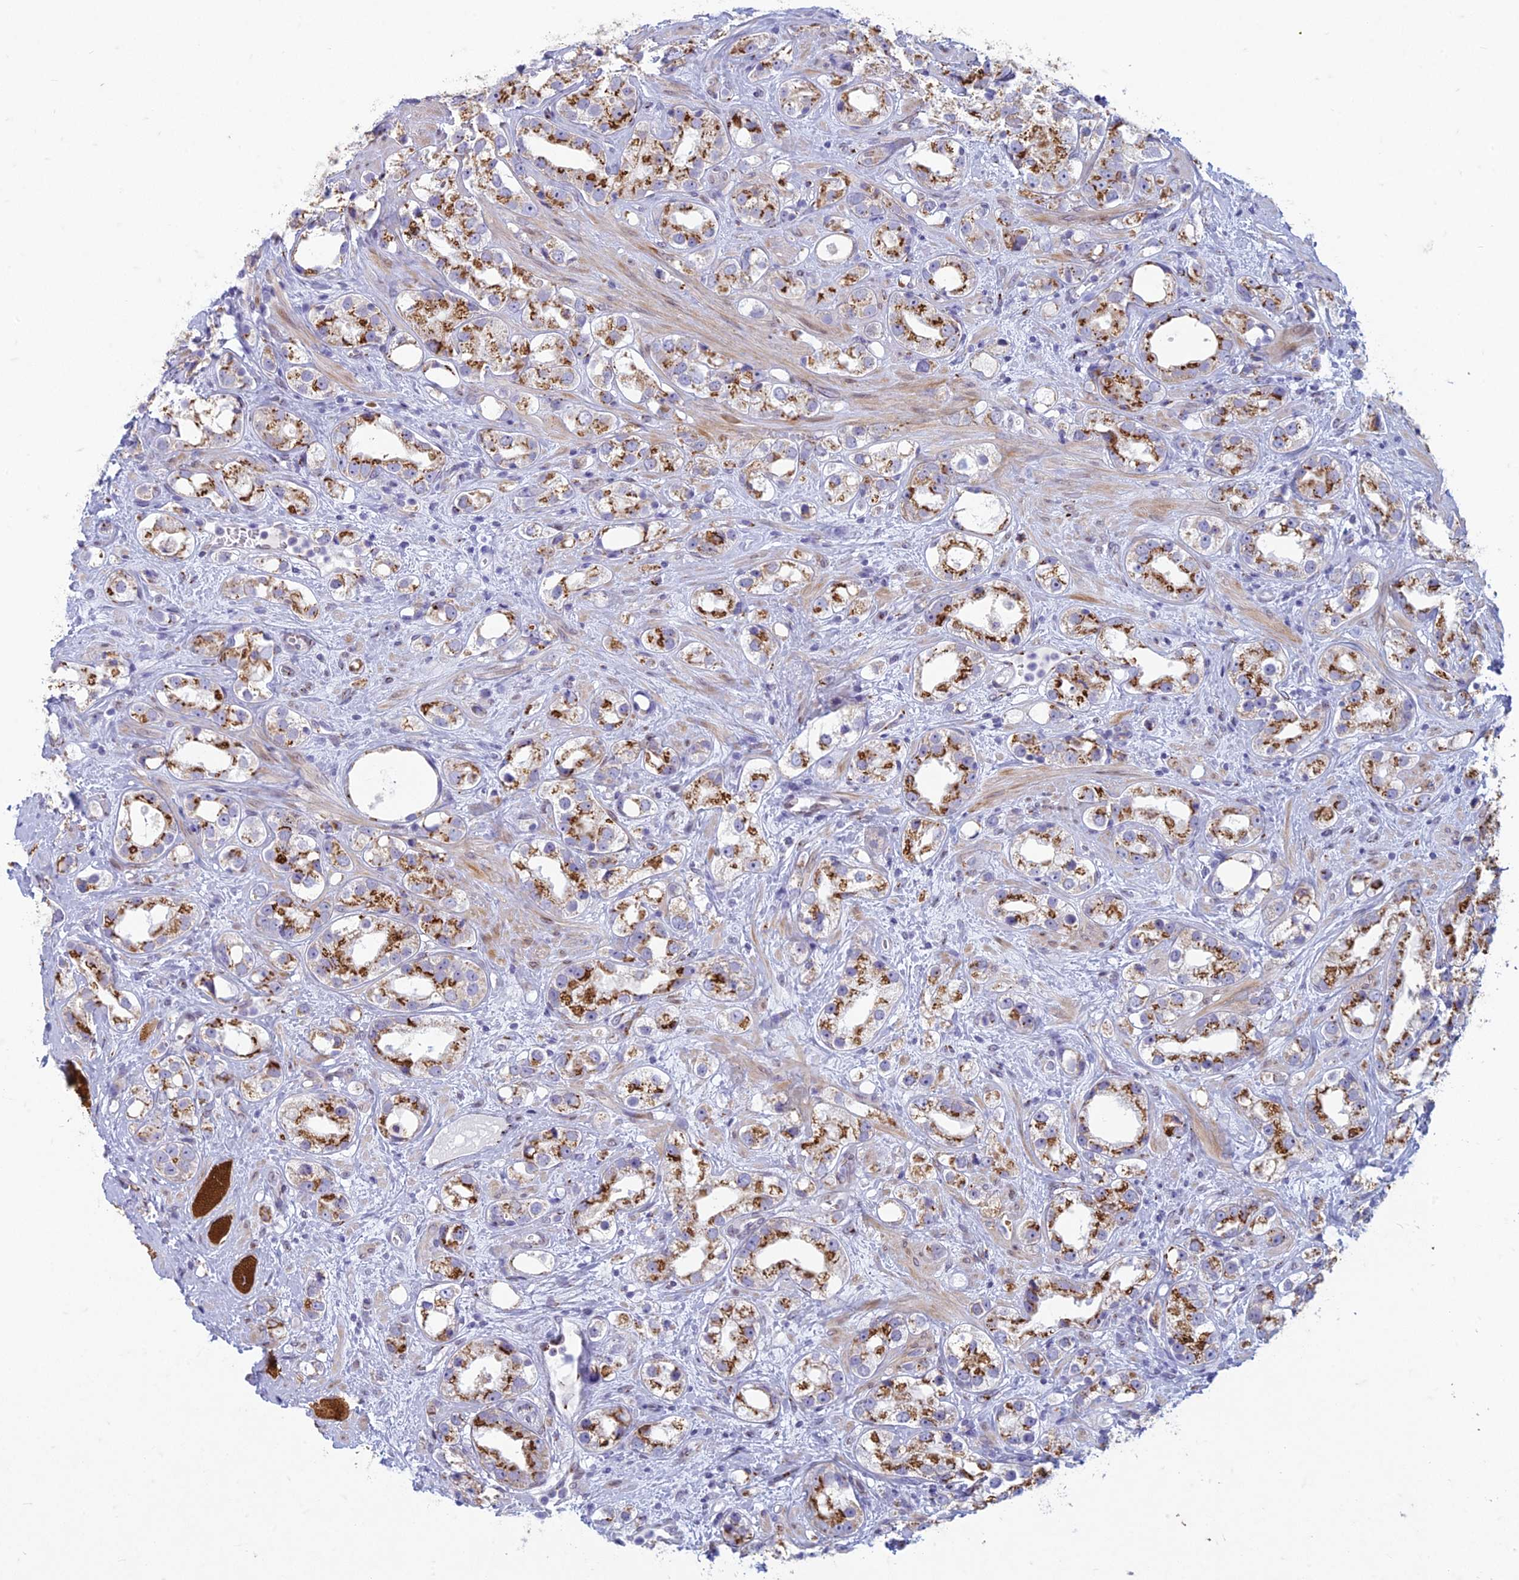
{"staining": {"intensity": "moderate", "quantity": ">75%", "location": "cytoplasmic/membranous"}, "tissue": "prostate cancer", "cell_type": "Tumor cells", "image_type": "cancer", "snomed": [{"axis": "morphology", "description": "Adenocarcinoma, NOS"}, {"axis": "topography", "description": "Prostate"}], "caption": "IHC (DAB (3,3'-diaminobenzidine)) staining of adenocarcinoma (prostate) reveals moderate cytoplasmic/membranous protein positivity in about >75% of tumor cells.", "gene": "FAM3C", "patient": {"sex": "male", "age": 79}}